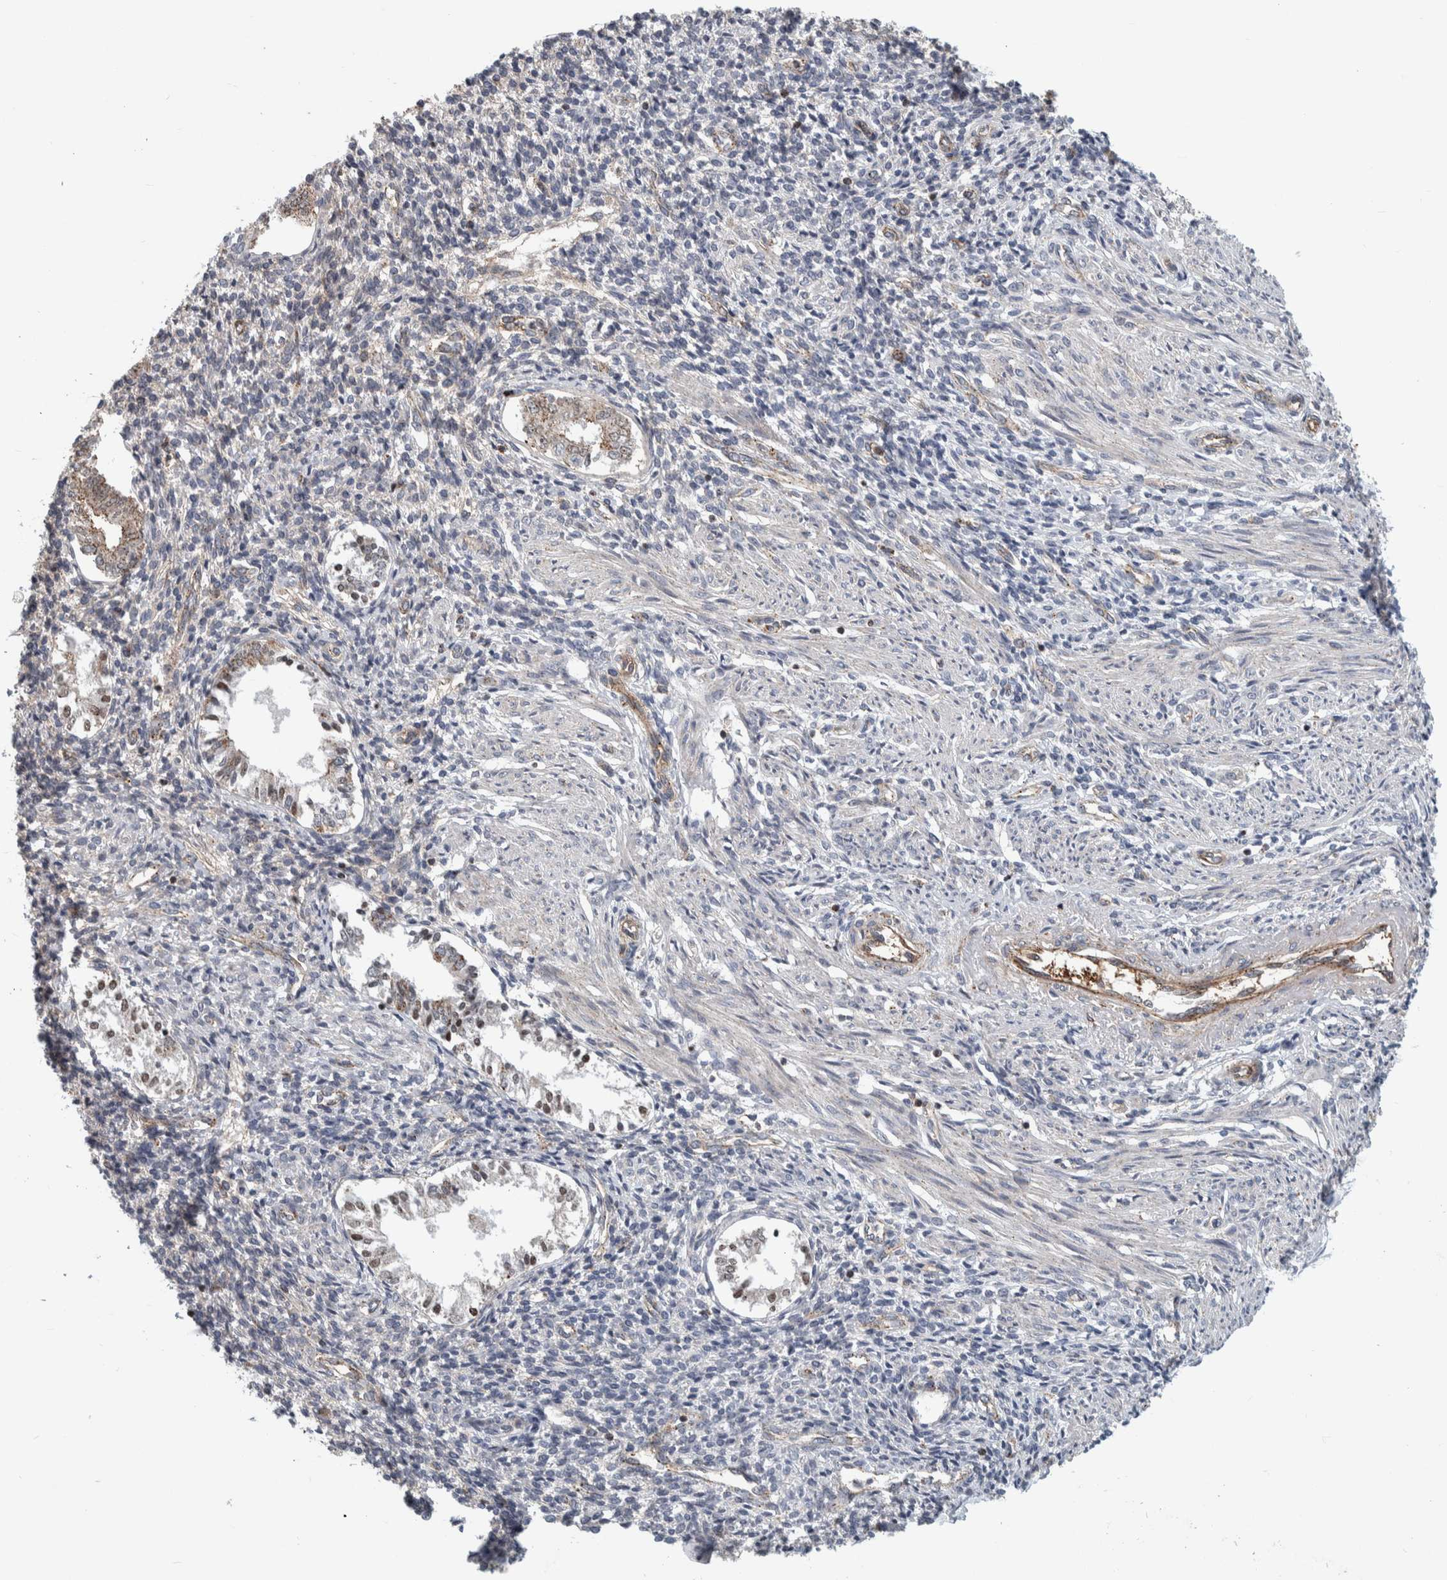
{"staining": {"intensity": "weak", "quantity": "<25%", "location": "cytoplasmic/membranous"}, "tissue": "endometrium", "cell_type": "Cells in endometrial stroma", "image_type": "normal", "snomed": [{"axis": "morphology", "description": "Normal tissue, NOS"}, {"axis": "topography", "description": "Endometrium"}], "caption": "Immunohistochemical staining of benign human endometrium shows no significant expression in cells in endometrial stroma. The staining is performed using DAB (3,3'-diaminobenzidine) brown chromogen with nuclei counter-stained in using hematoxylin.", "gene": "MSL1", "patient": {"sex": "female", "age": 66}}